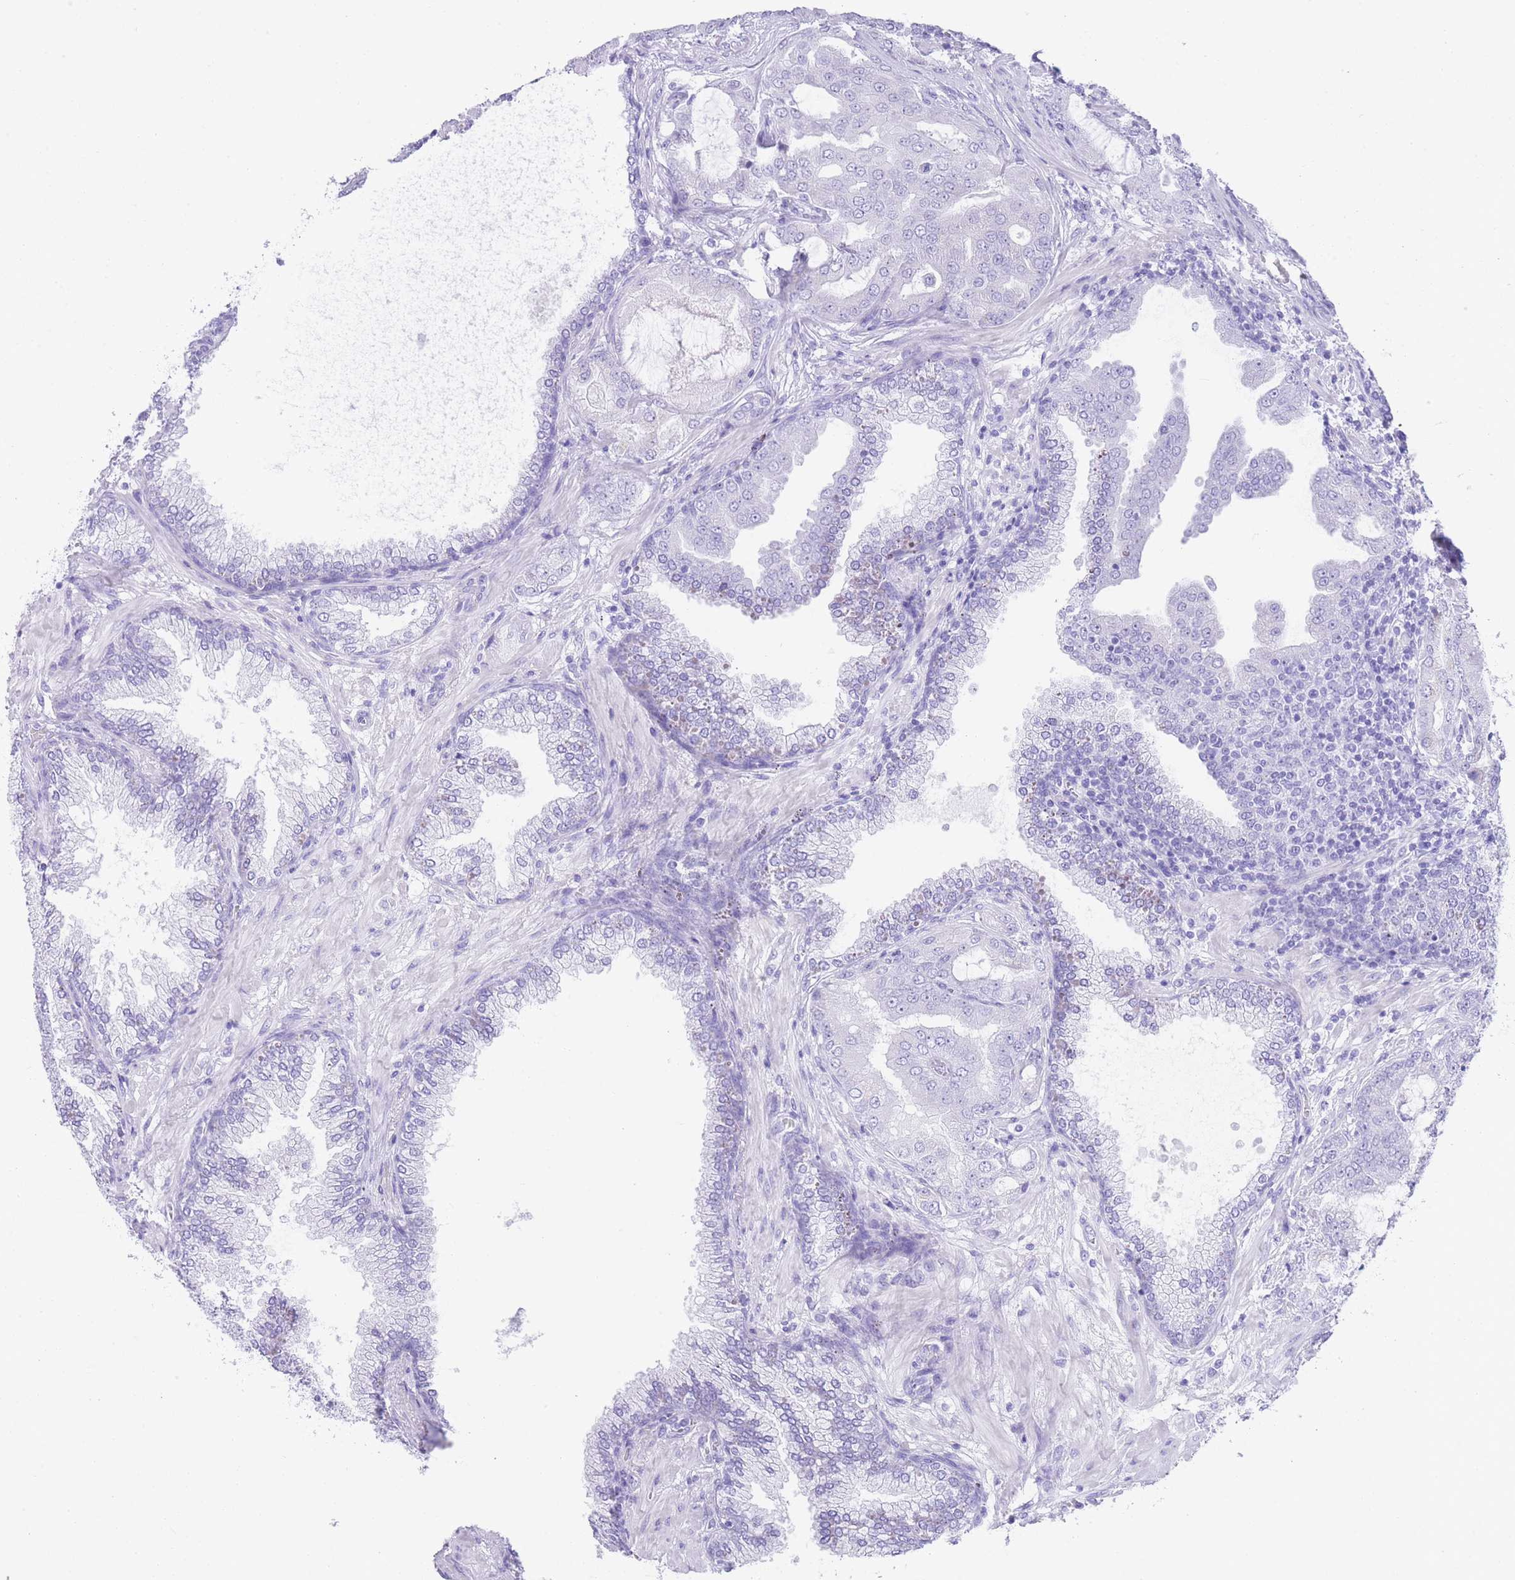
{"staining": {"intensity": "negative", "quantity": "none", "location": "none"}, "tissue": "prostate cancer", "cell_type": "Tumor cells", "image_type": "cancer", "snomed": [{"axis": "morphology", "description": "Adenocarcinoma, High grade"}, {"axis": "topography", "description": "Prostate"}], "caption": "Image shows no significant protein positivity in tumor cells of prostate cancer (adenocarcinoma (high-grade)). (DAB immunohistochemistry (IHC) visualized using brightfield microscopy, high magnification).", "gene": "ELOA2", "patient": {"sex": "male", "age": 68}}